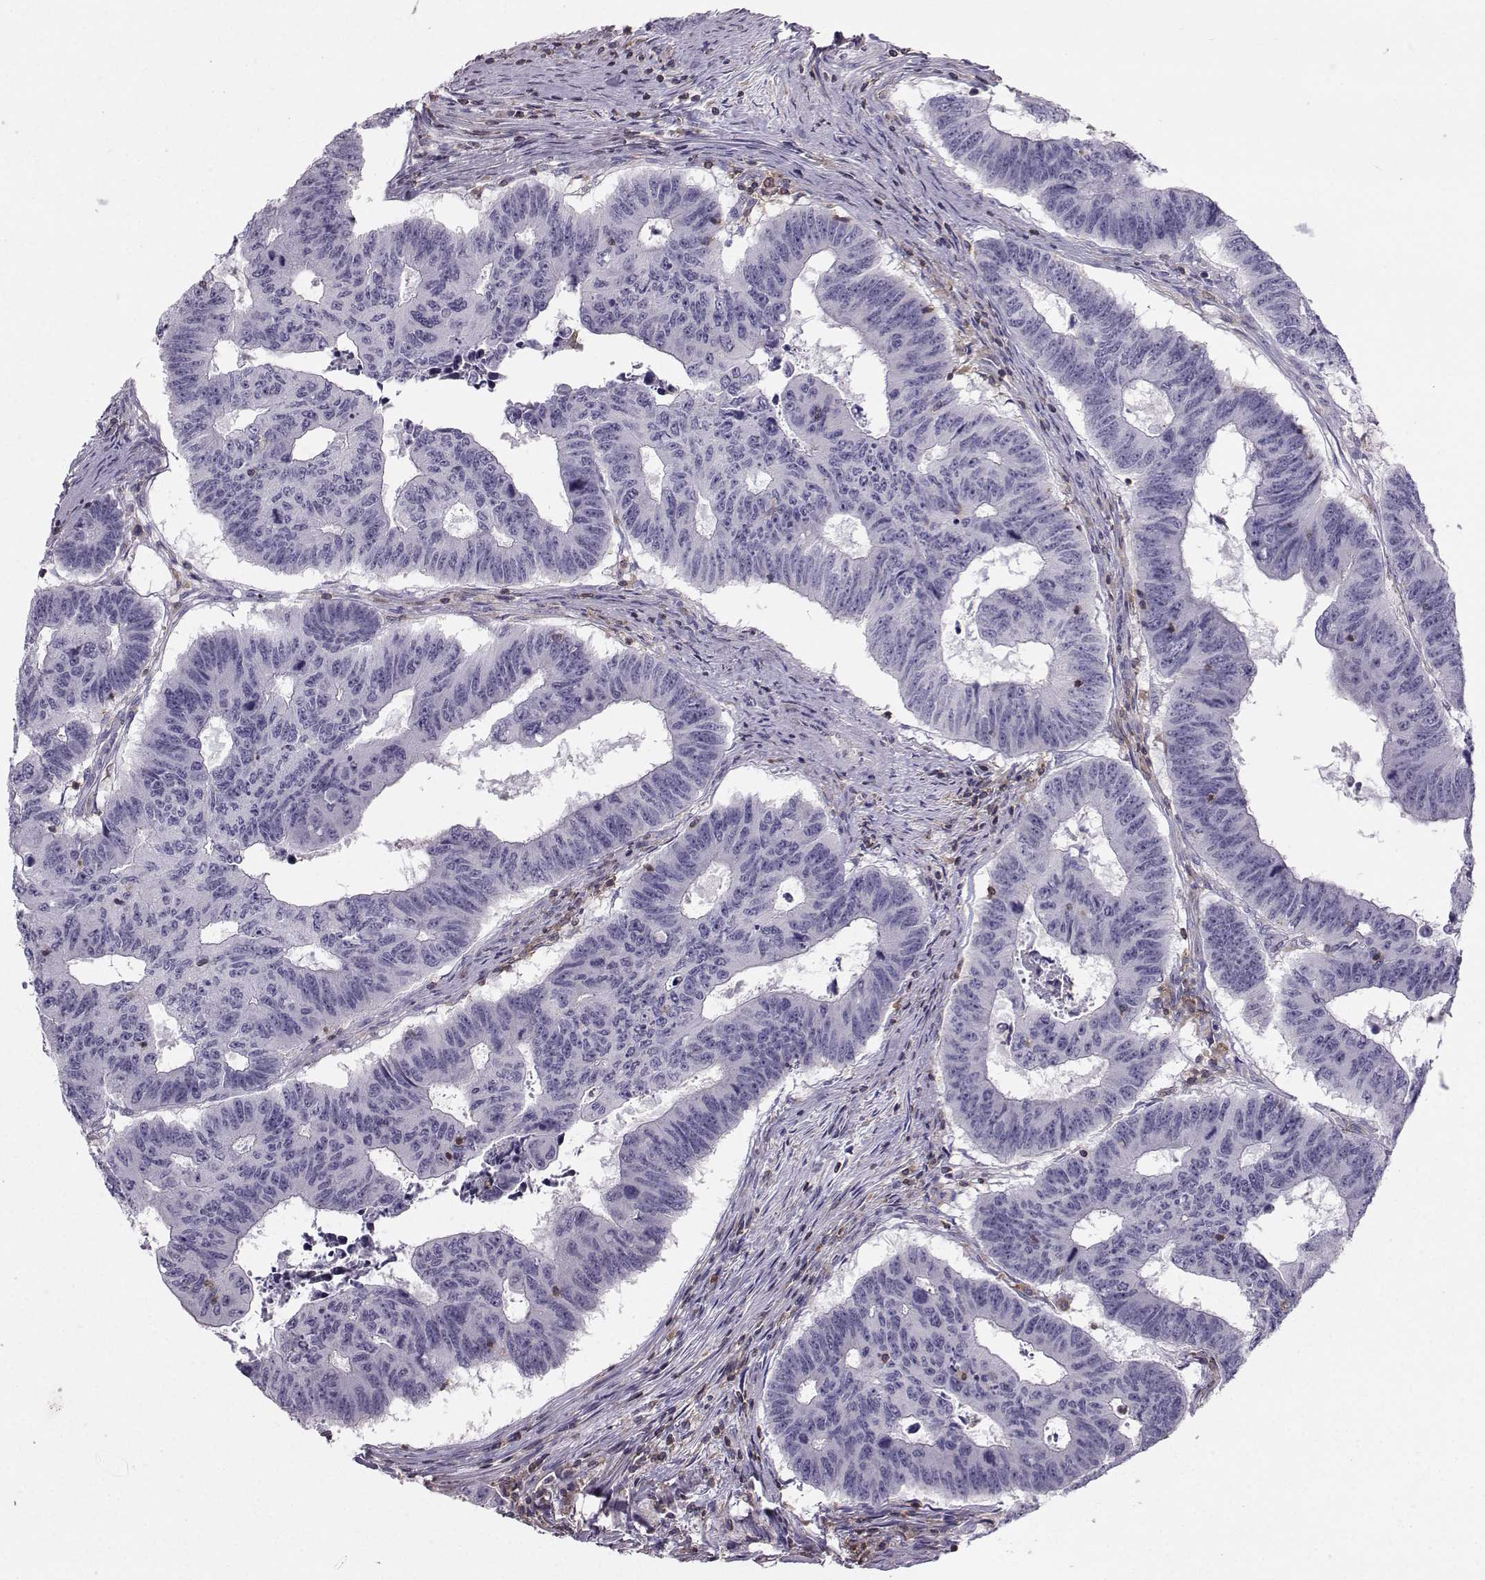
{"staining": {"intensity": "negative", "quantity": "none", "location": "none"}, "tissue": "colorectal cancer", "cell_type": "Tumor cells", "image_type": "cancer", "snomed": [{"axis": "morphology", "description": "Adenocarcinoma, NOS"}, {"axis": "topography", "description": "Appendix"}, {"axis": "topography", "description": "Colon"}, {"axis": "topography", "description": "Cecum"}, {"axis": "topography", "description": "Colon asc"}], "caption": "DAB (3,3'-diaminobenzidine) immunohistochemical staining of colorectal cancer demonstrates no significant expression in tumor cells.", "gene": "ZBTB32", "patient": {"sex": "female", "age": 85}}